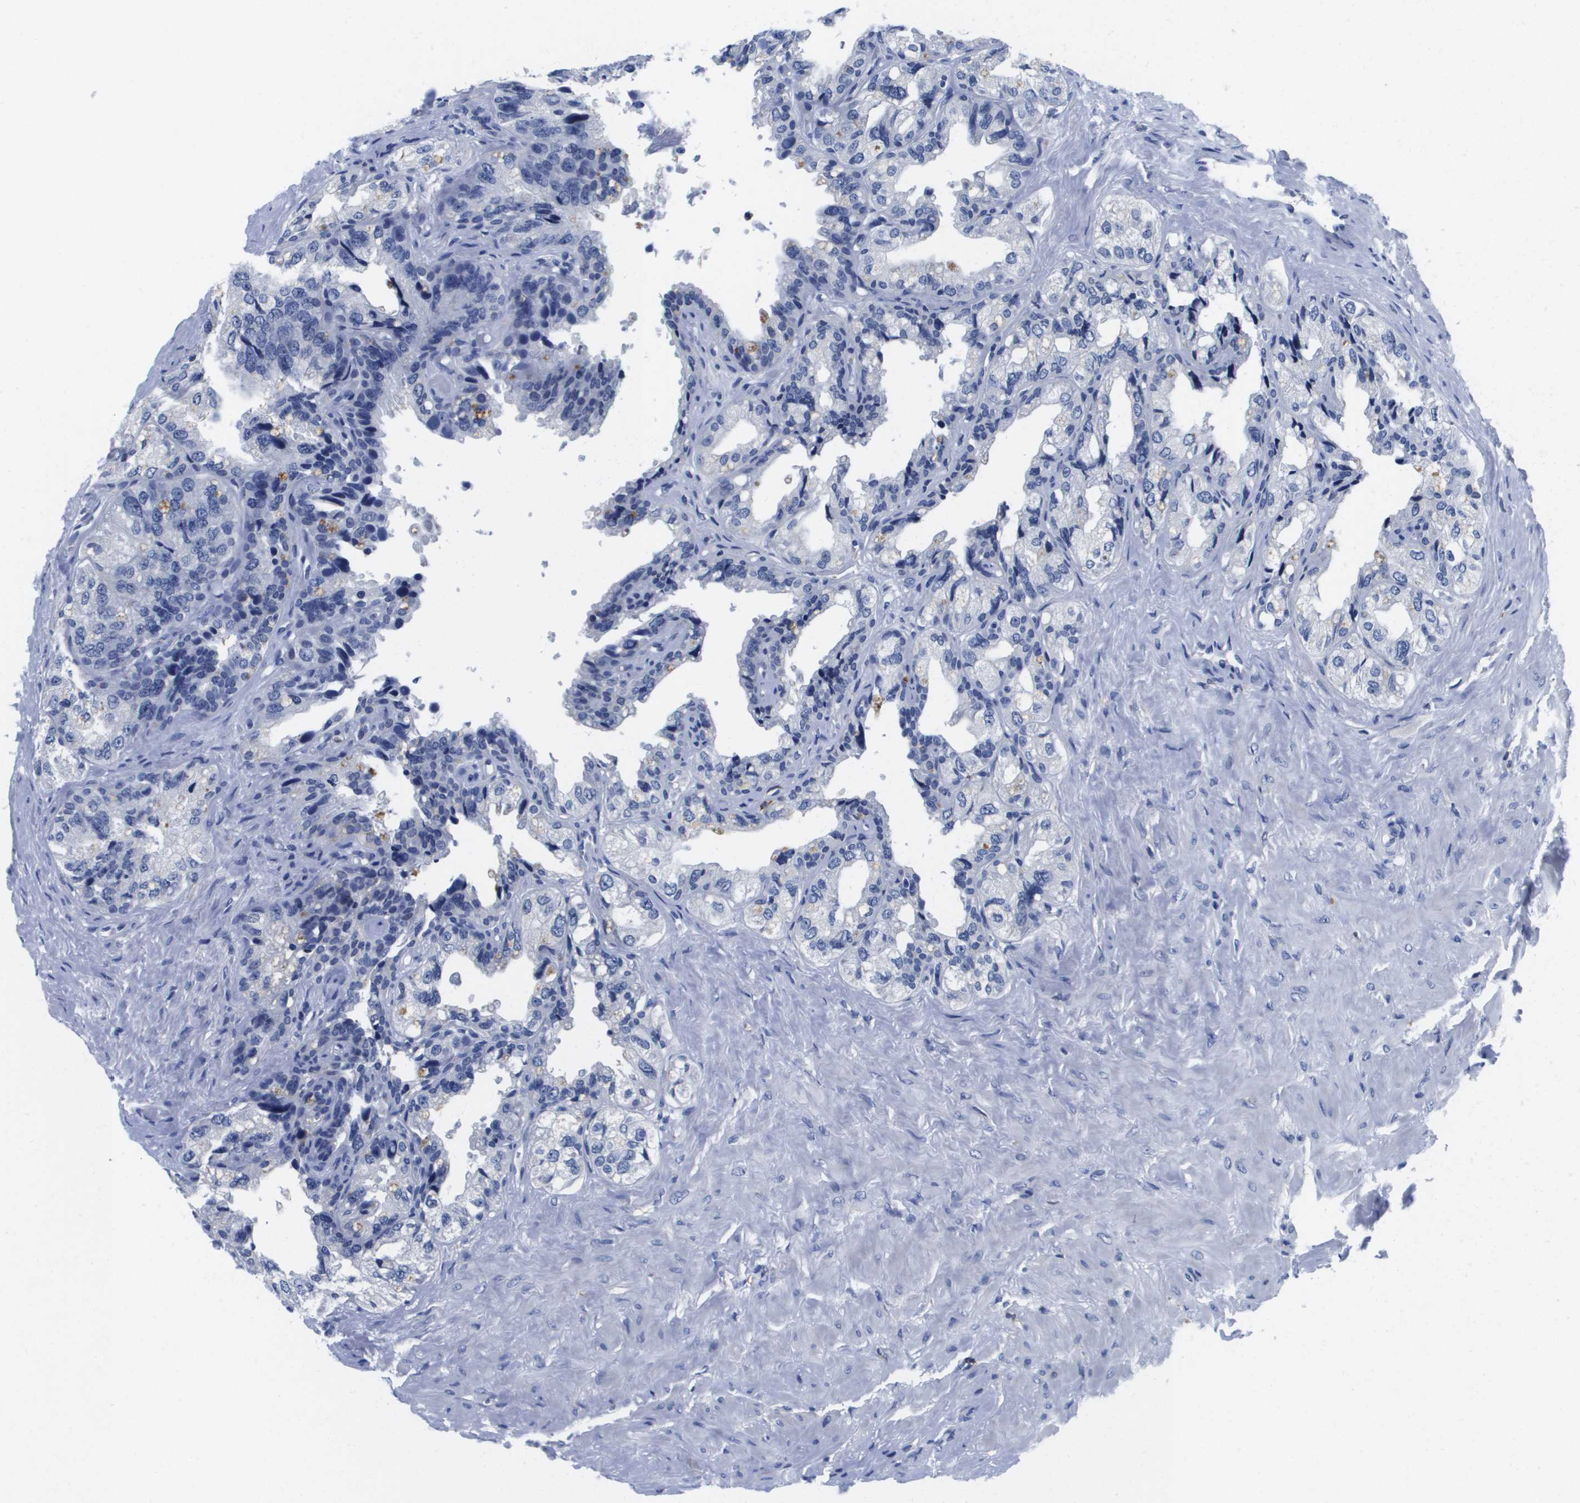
{"staining": {"intensity": "negative", "quantity": "none", "location": "none"}, "tissue": "seminal vesicle", "cell_type": "Glandular cells", "image_type": "normal", "snomed": [{"axis": "morphology", "description": "Normal tissue, NOS"}, {"axis": "topography", "description": "Seminal veicle"}], "caption": "Immunohistochemistry (IHC) image of unremarkable human seminal vesicle stained for a protein (brown), which reveals no positivity in glandular cells.", "gene": "HMOX1", "patient": {"sex": "male", "age": 68}}